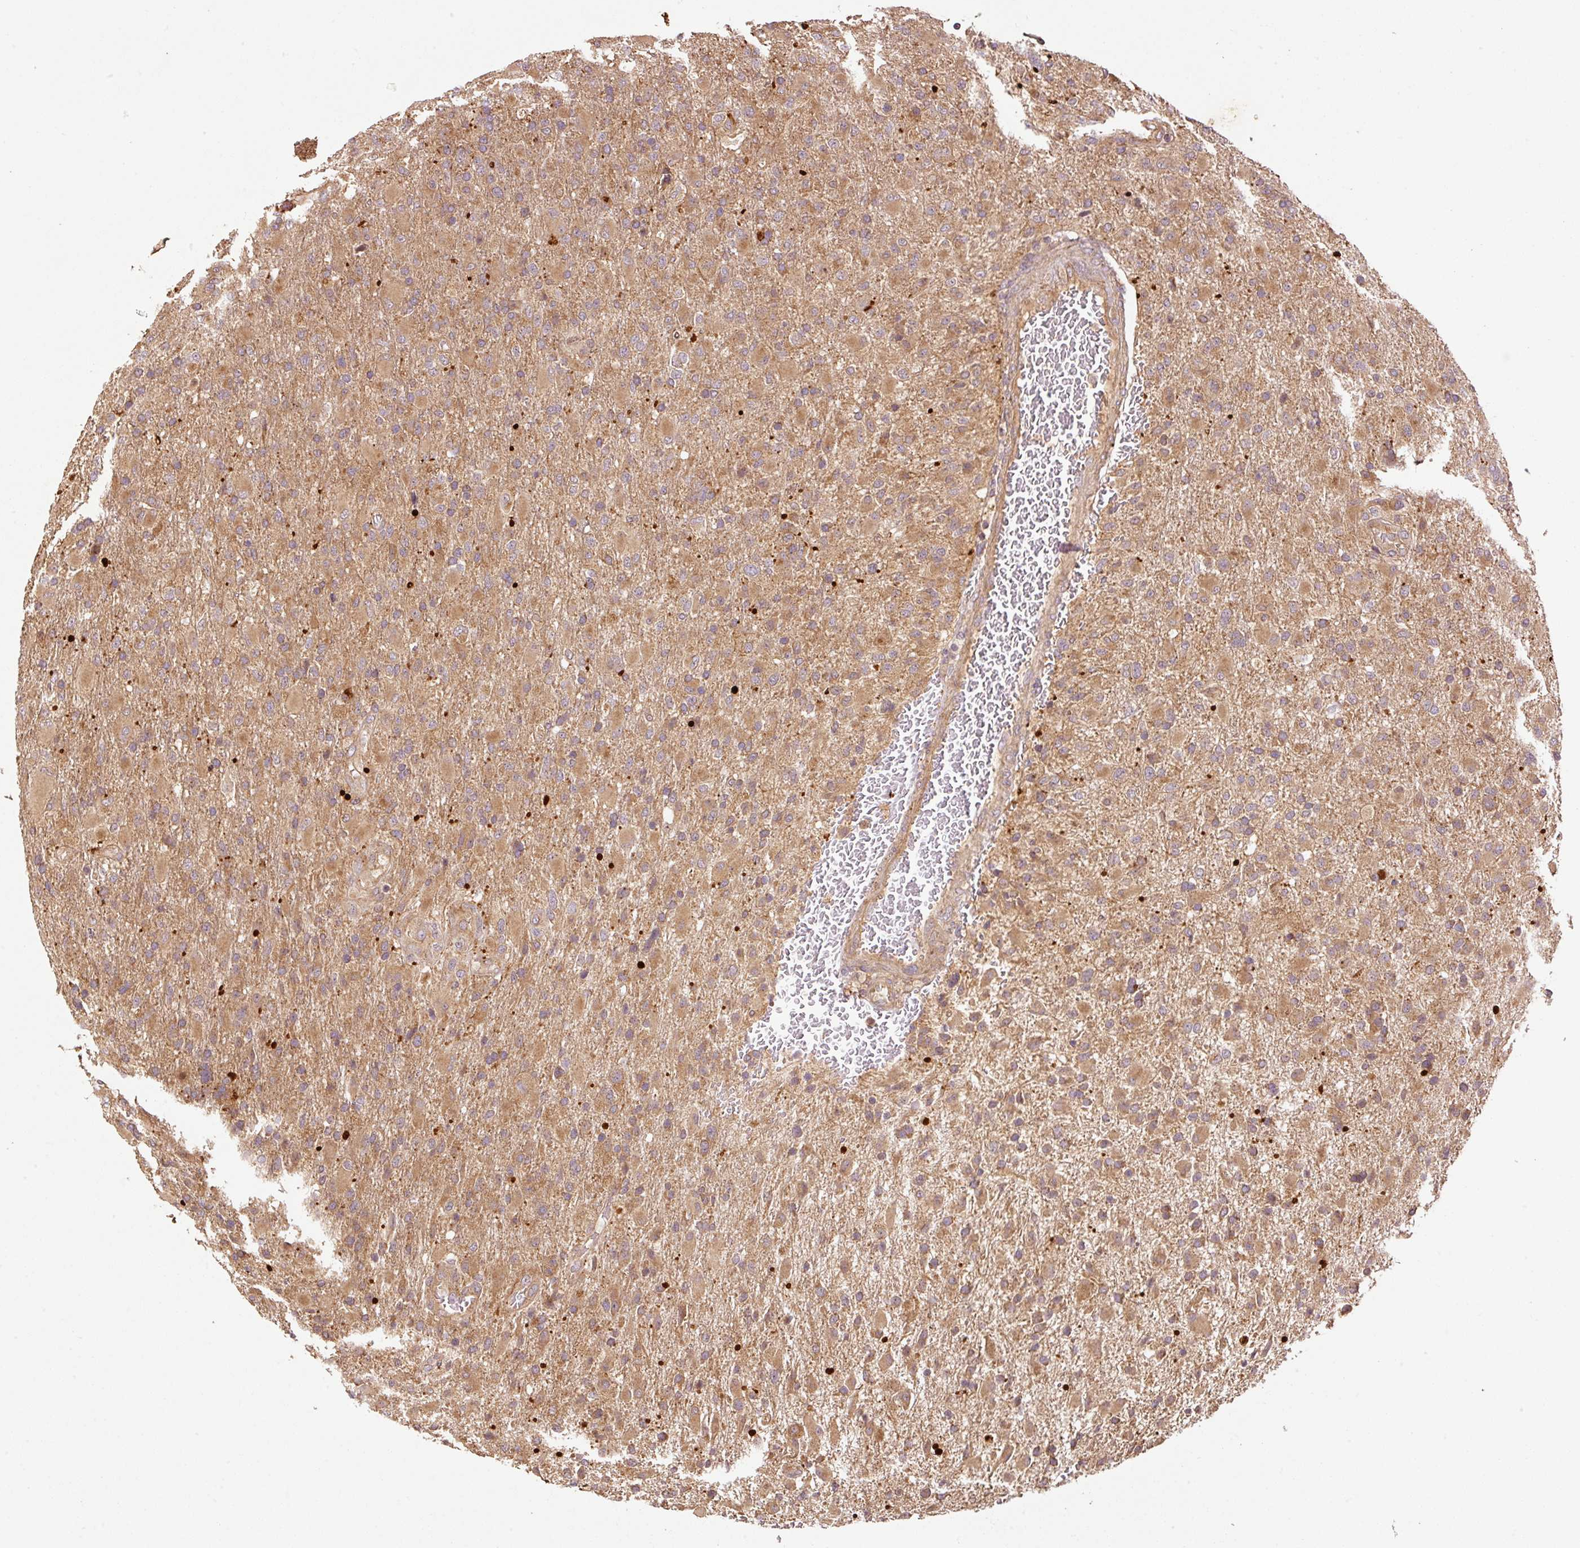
{"staining": {"intensity": "strong", "quantity": ">75%", "location": "cytoplasmic/membranous"}, "tissue": "glioma", "cell_type": "Tumor cells", "image_type": "cancer", "snomed": [{"axis": "morphology", "description": "Glioma, malignant, Low grade"}, {"axis": "topography", "description": "Brain"}], "caption": "A brown stain labels strong cytoplasmic/membranous positivity of a protein in malignant glioma (low-grade) tumor cells.", "gene": "OXER1", "patient": {"sex": "male", "age": 65}}